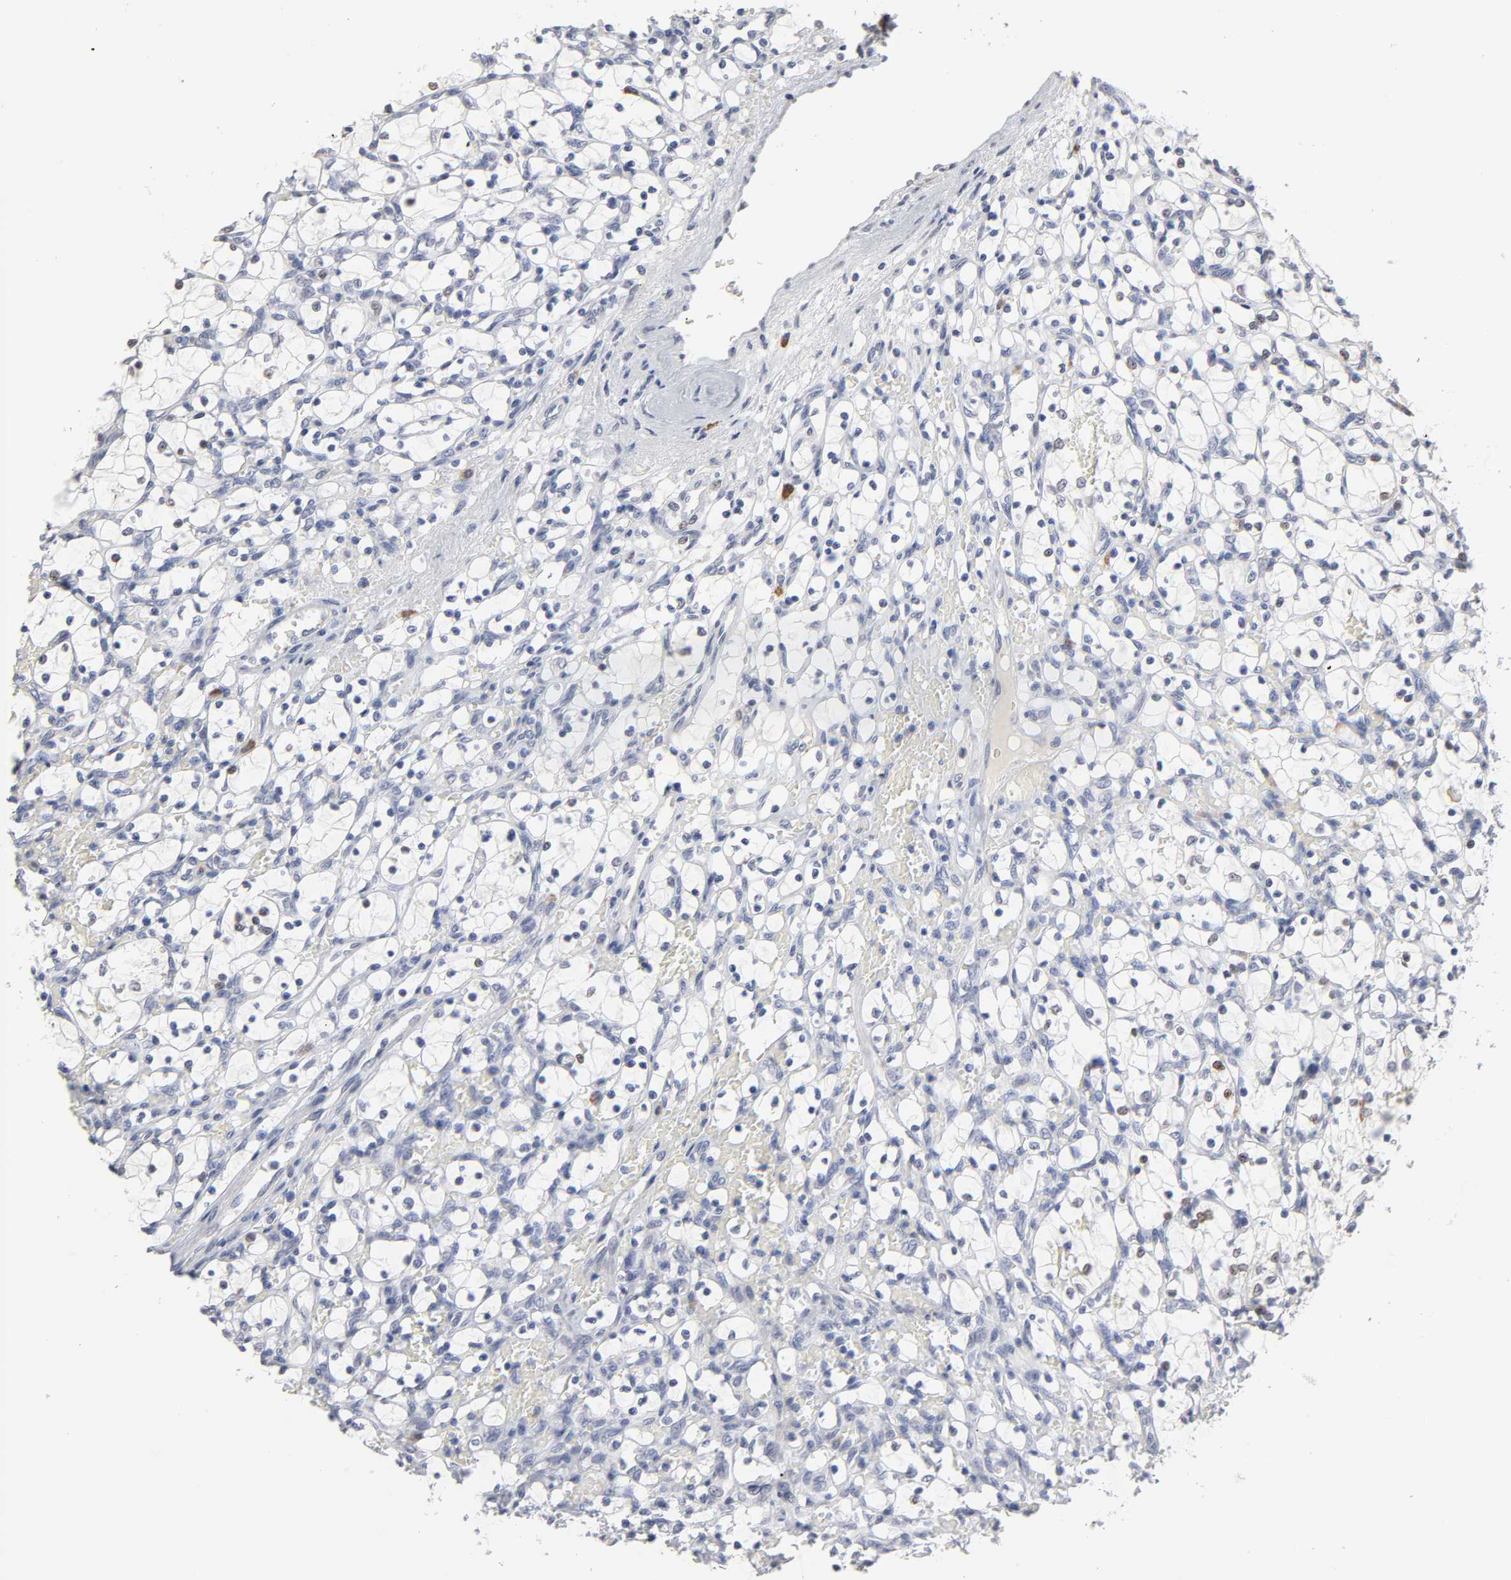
{"staining": {"intensity": "moderate", "quantity": "<25%", "location": "nuclear"}, "tissue": "renal cancer", "cell_type": "Tumor cells", "image_type": "cancer", "snomed": [{"axis": "morphology", "description": "Adenocarcinoma, NOS"}, {"axis": "topography", "description": "Kidney"}], "caption": "Immunohistochemical staining of human renal cancer demonstrates moderate nuclear protein staining in approximately <25% of tumor cells. Using DAB (3,3'-diaminobenzidine) (brown) and hematoxylin (blue) stains, captured at high magnification using brightfield microscopy.", "gene": "HNF4A", "patient": {"sex": "female", "age": 69}}